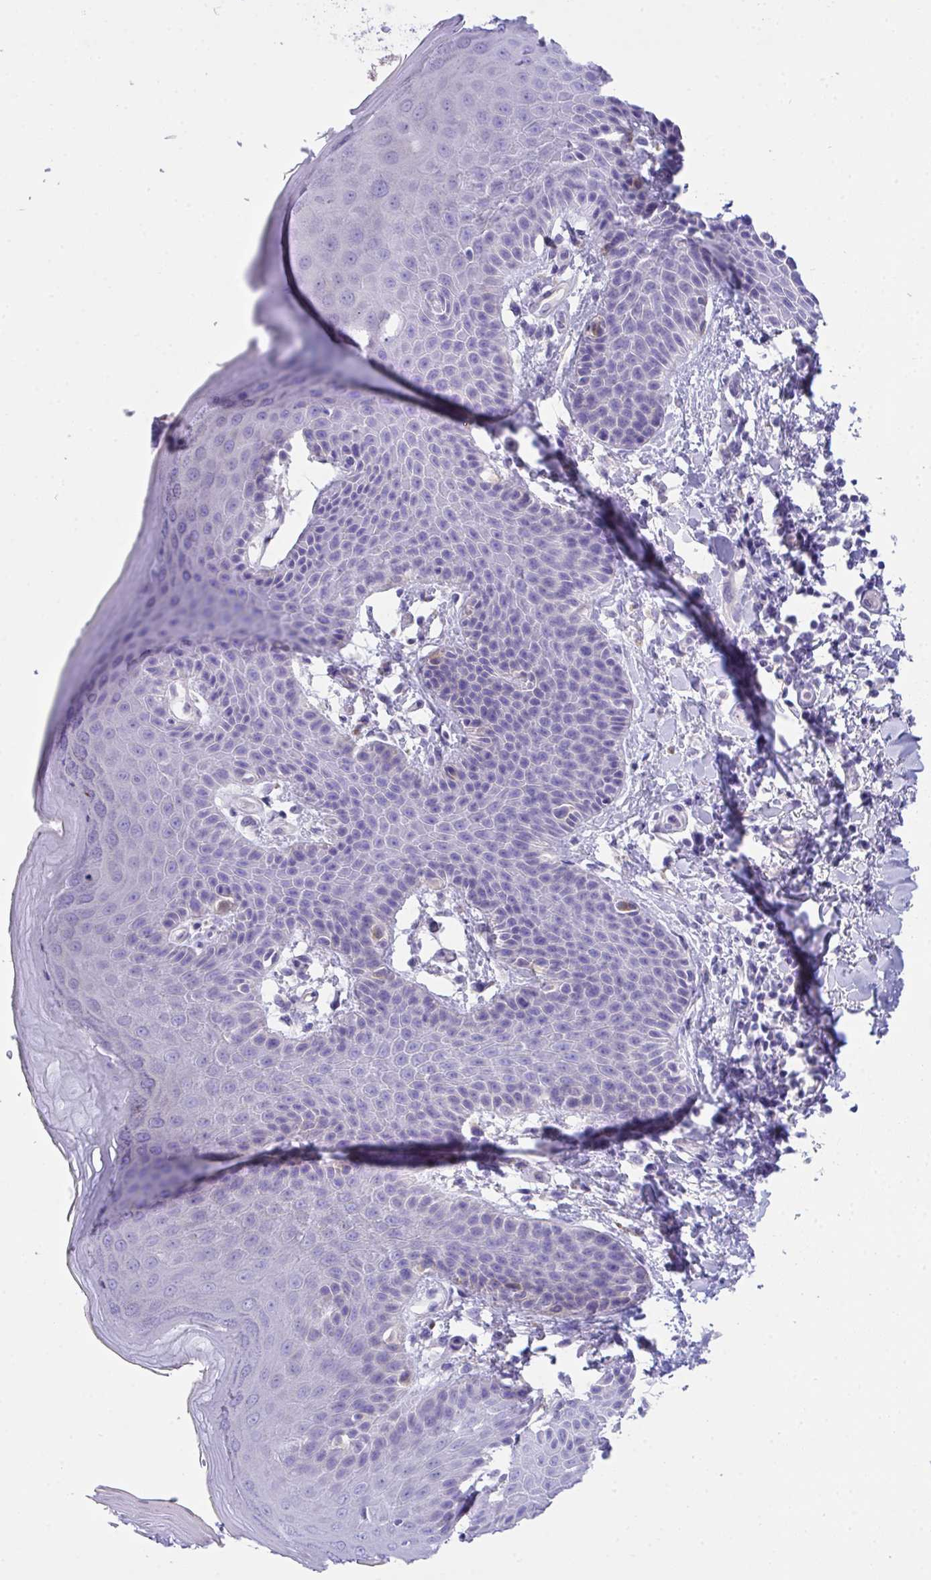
{"staining": {"intensity": "negative", "quantity": "none", "location": "none"}, "tissue": "skin", "cell_type": "Epidermal cells", "image_type": "normal", "snomed": [{"axis": "morphology", "description": "Normal tissue, NOS"}, {"axis": "topography", "description": "Anal"}, {"axis": "topography", "description": "Peripheral nerve tissue"}], "caption": "Micrograph shows no protein staining in epidermal cells of normal skin.", "gene": "TMEM106B", "patient": {"sex": "male", "age": 51}}